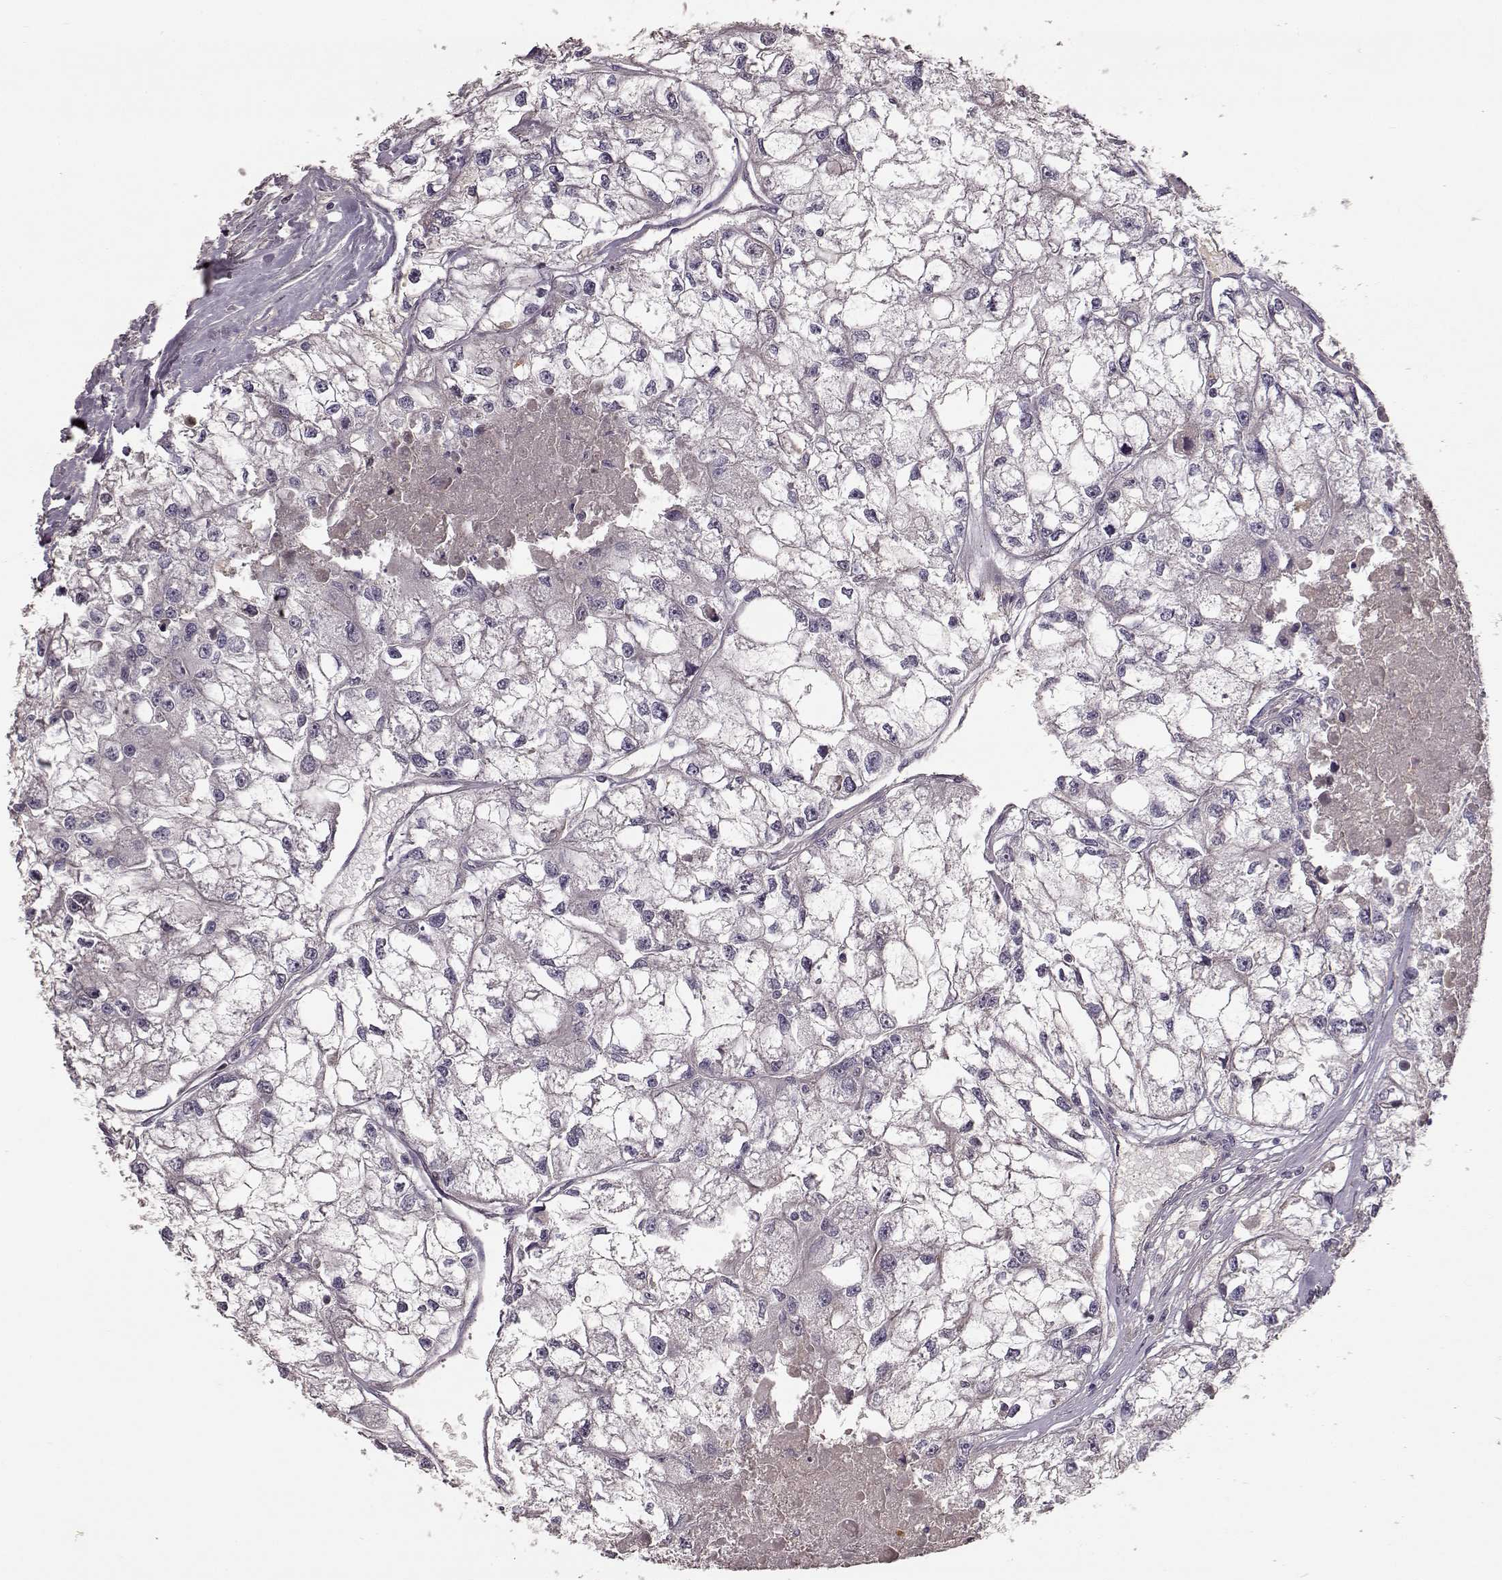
{"staining": {"intensity": "negative", "quantity": "none", "location": "none"}, "tissue": "renal cancer", "cell_type": "Tumor cells", "image_type": "cancer", "snomed": [{"axis": "morphology", "description": "Adenocarcinoma, NOS"}, {"axis": "topography", "description": "Kidney"}], "caption": "The histopathology image exhibits no staining of tumor cells in renal cancer.", "gene": "YJEFN3", "patient": {"sex": "male", "age": 56}}